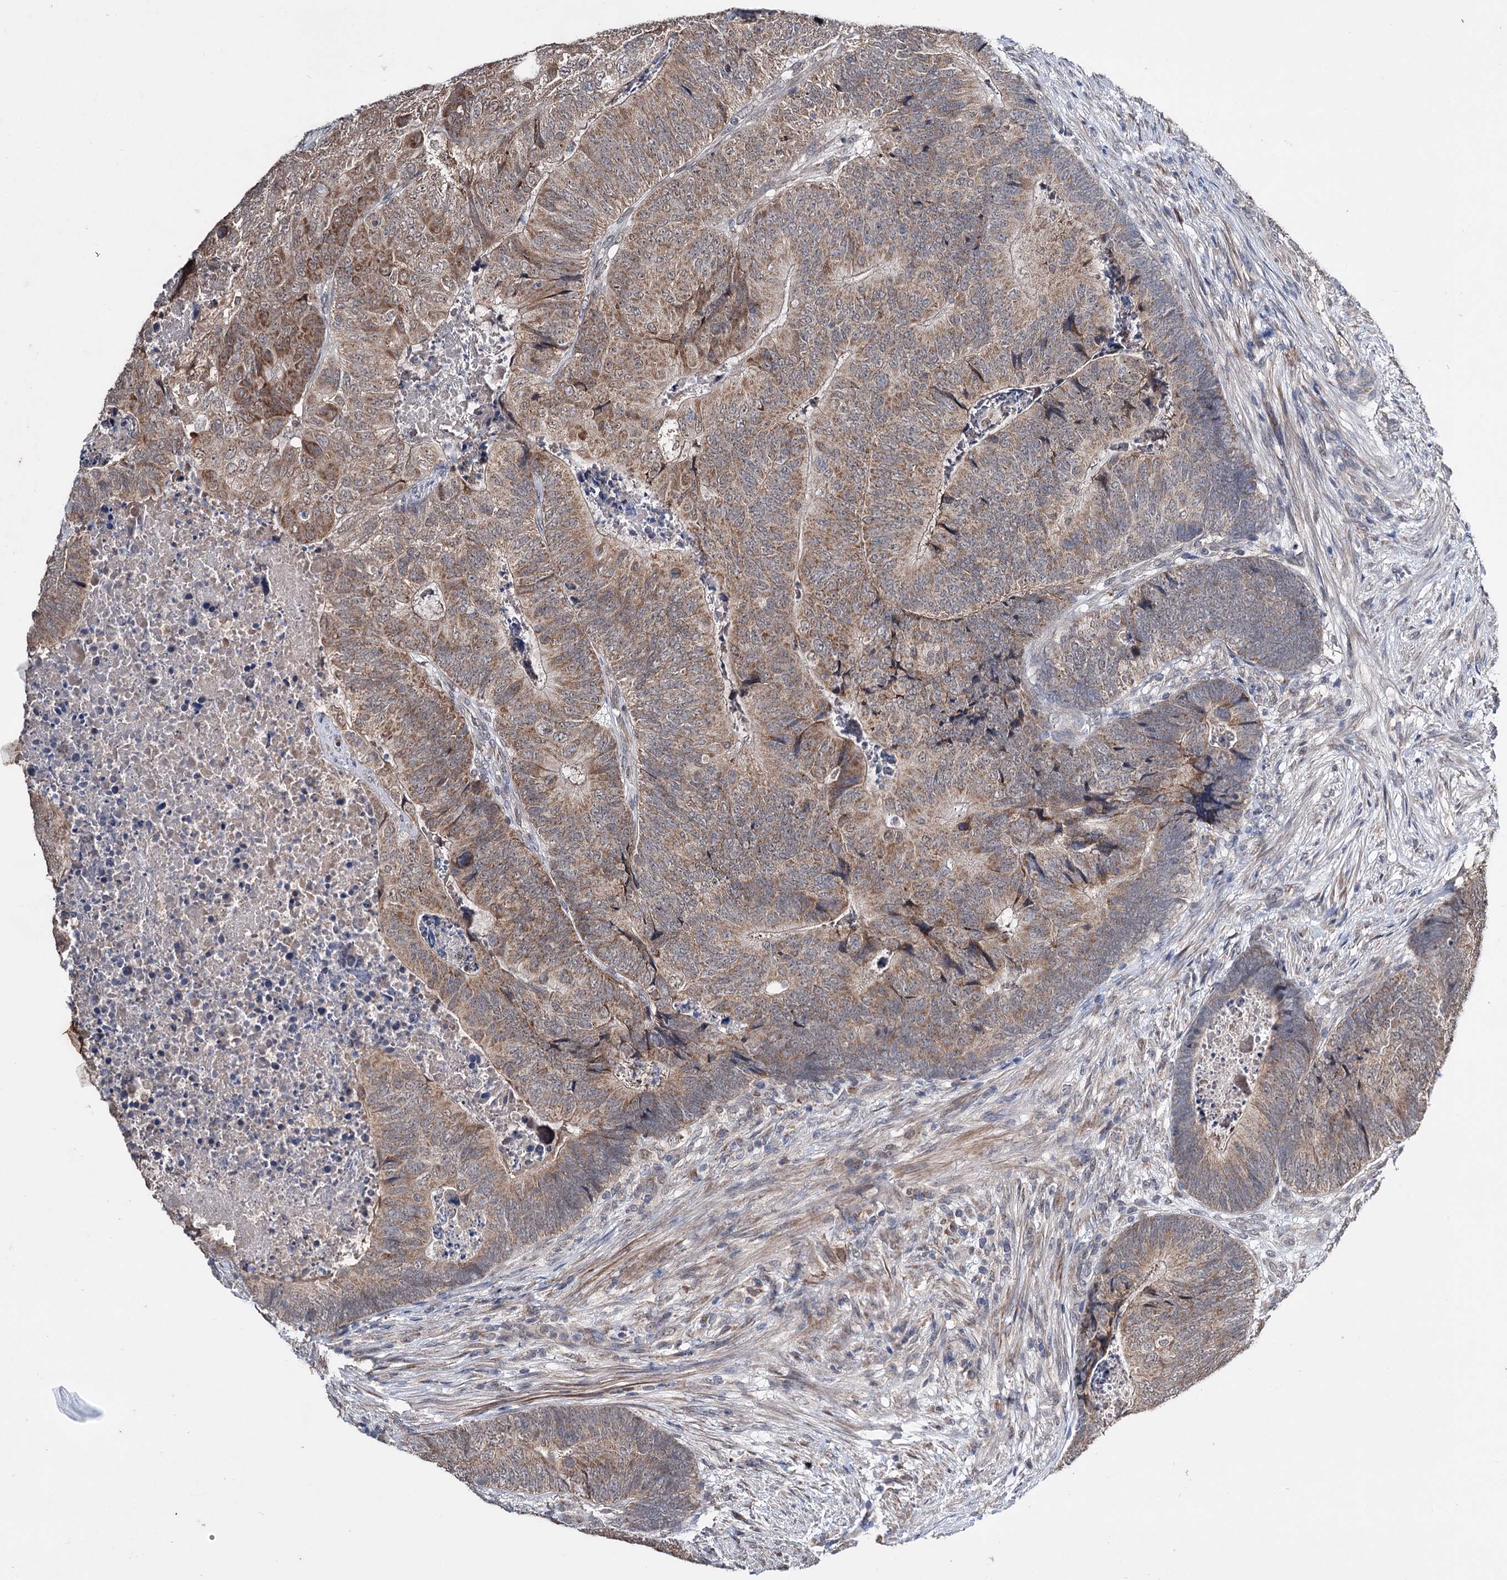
{"staining": {"intensity": "moderate", "quantity": ">75%", "location": "cytoplasmic/membranous,nuclear"}, "tissue": "colorectal cancer", "cell_type": "Tumor cells", "image_type": "cancer", "snomed": [{"axis": "morphology", "description": "Adenocarcinoma, NOS"}, {"axis": "topography", "description": "Colon"}], "caption": "Colorectal cancer (adenocarcinoma) tissue shows moderate cytoplasmic/membranous and nuclear expression in about >75% of tumor cells, visualized by immunohistochemistry.", "gene": "CLPB", "patient": {"sex": "female", "age": 67}}